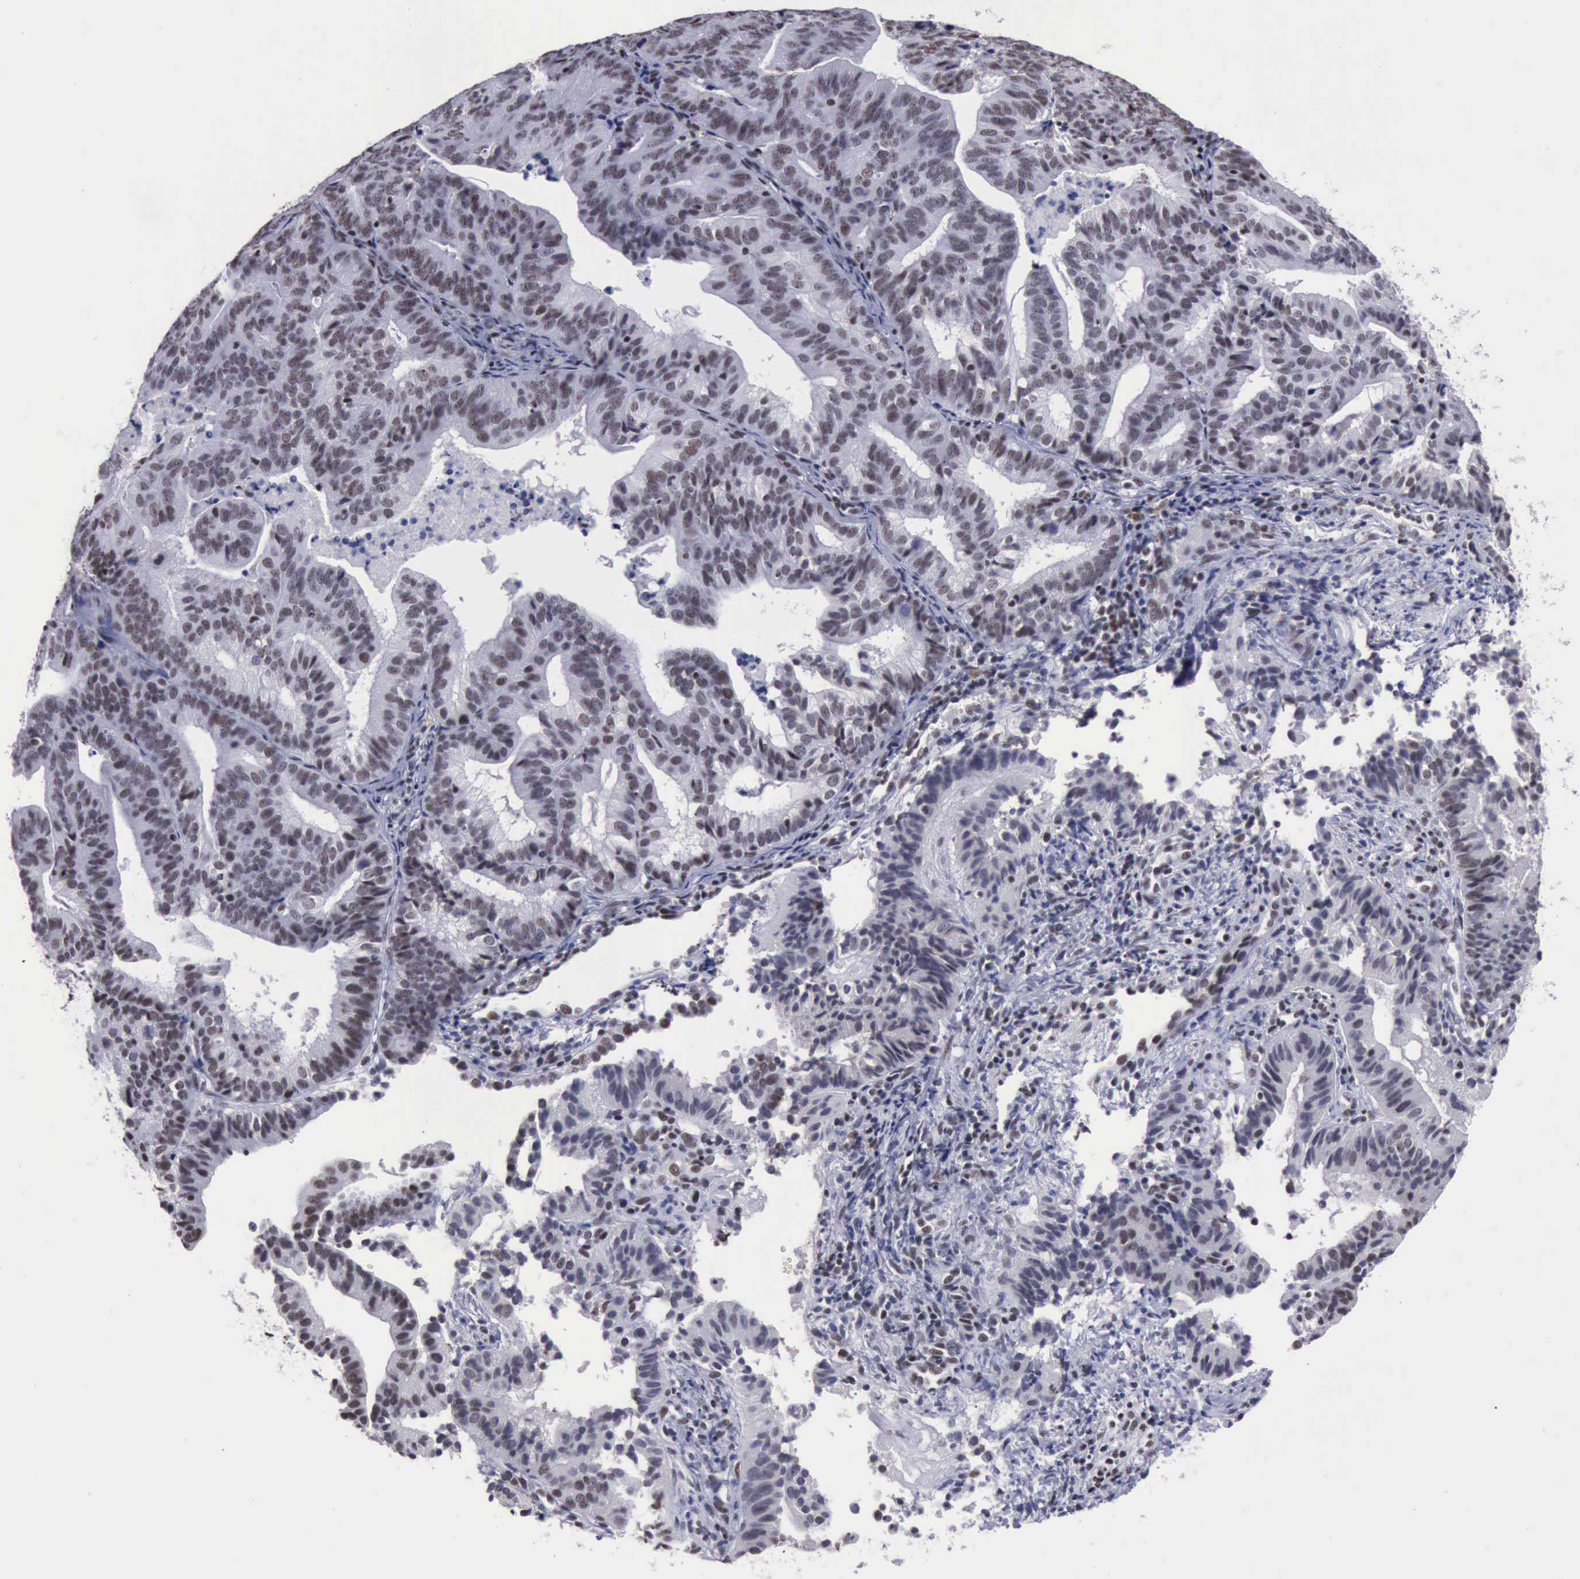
{"staining": {"intensity": "weak", "quantity": "<25%", "location": "nuclear"}, "tissue": "cervical cancer", "cell_type": "Tumor cells", "image_type": "cancer", "snomed": [{"axis": "morphology", "description": "Adenocarcinoma, NOS"}, {"axis": "topography", "description": "Cervix"}], "caption": "A photomicrograph of human cervical cancer (adenocarcinoma) is negative for staining in tumor cells. (Immunohistochemistry, brightfield microscopy, high magnification).", "gene": "YY1", "patient": {"sex": "female", "age": 60}}